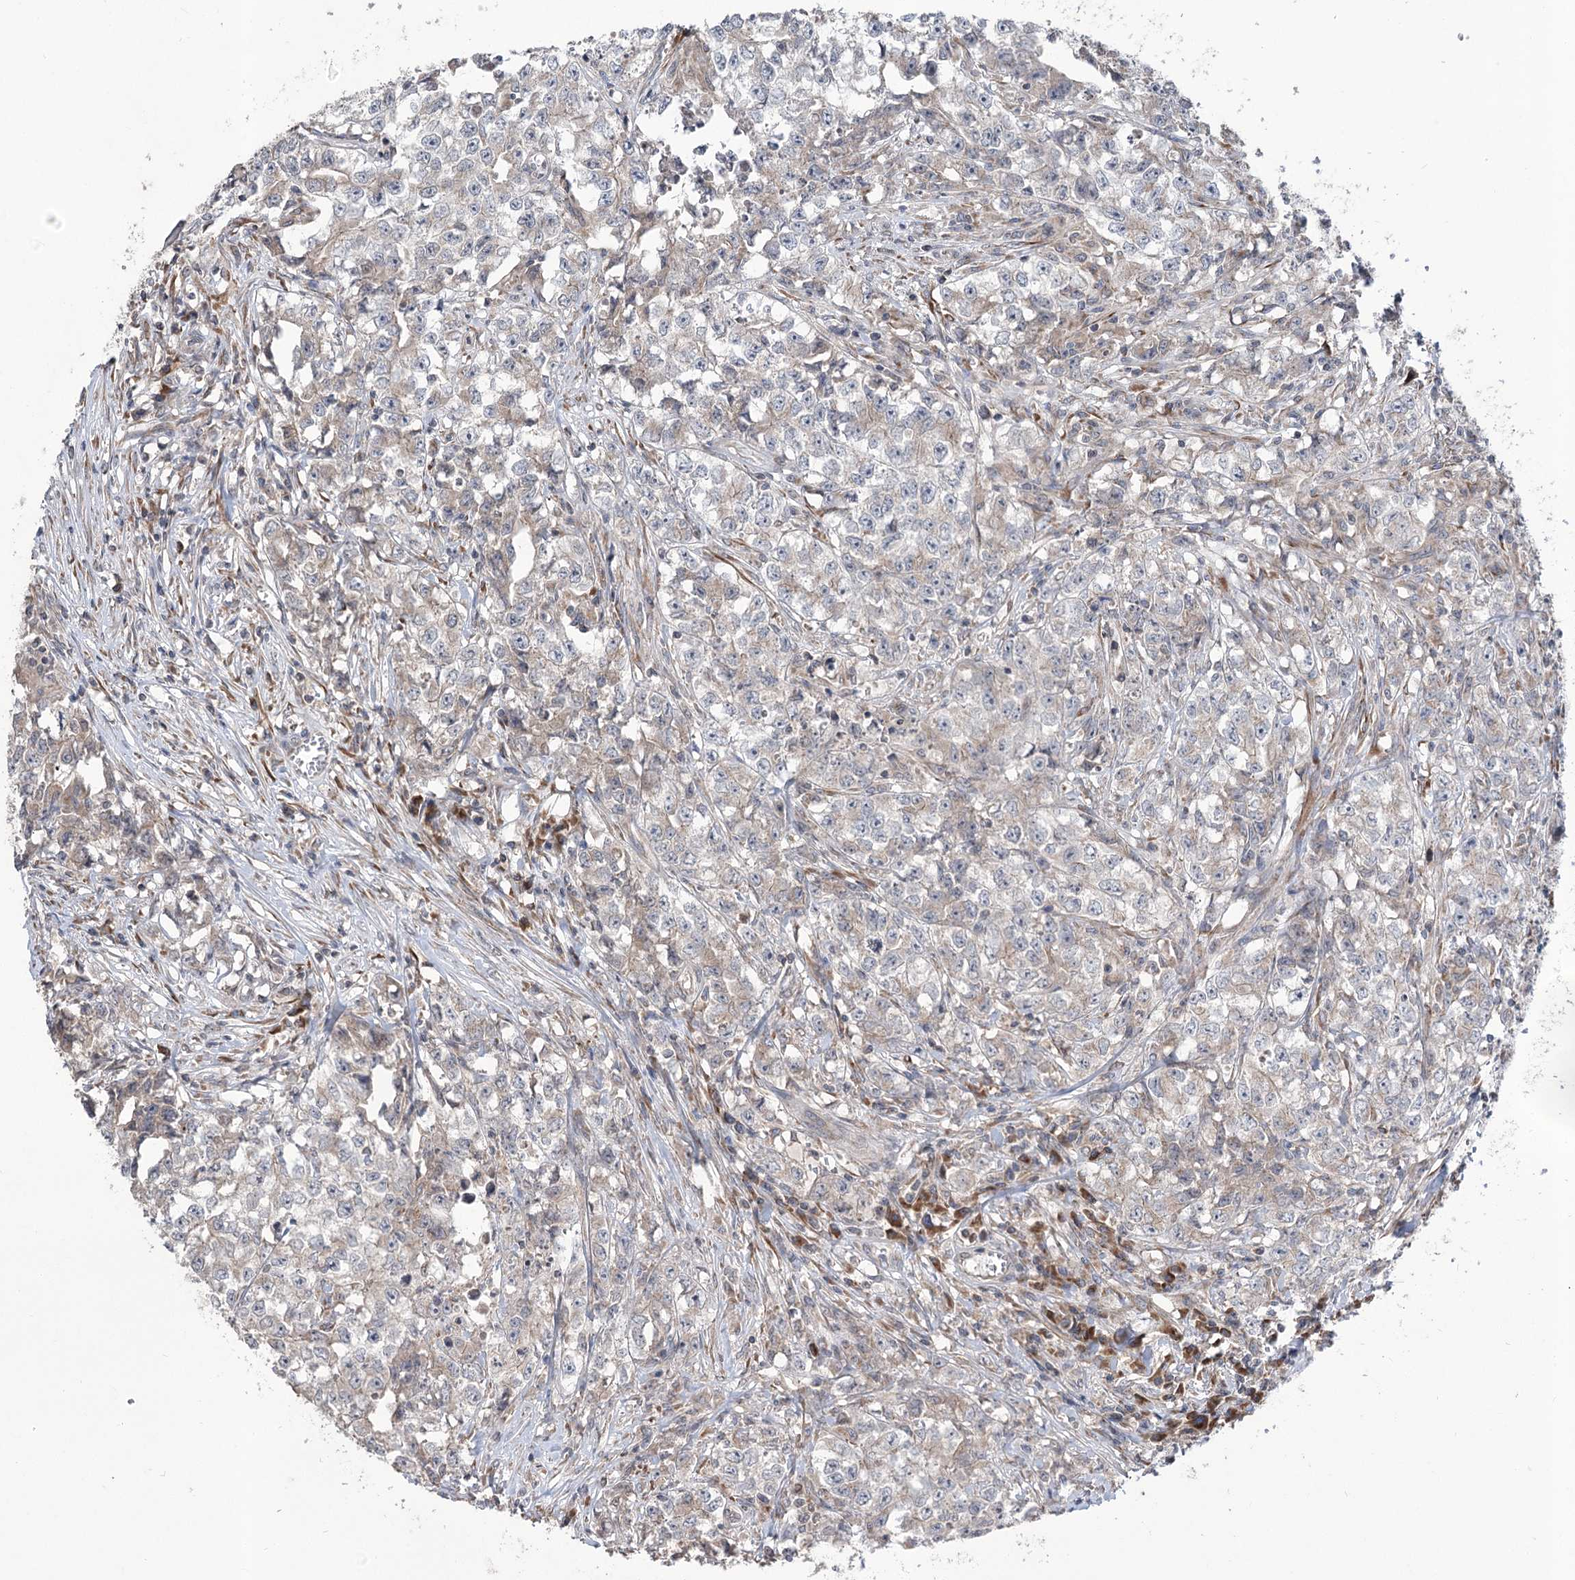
{"staining": {"intensity": "negative", "quantity": "none", "location": "none"}, "tissue": "testis cancer", "cell_type": "Tumor cells", "image_type": "cancer", "snomed": [{"axis": "morphology", "description": "Seminoma, NOS"}, {"axis": "morphology", "description": "Carcinoma, Embryonal, NOS"}, {"axis": "topography", "description": "Testis"}], "caption": "IHC of human embryonal carcinoma (testis) displays no staining in tumor cells. (DAB (3,3'-diaminobenzidine) IHC with hematoxylin counter stain).", "gene": "STT3B", "patient": {"sex": "male", "age": 43}}